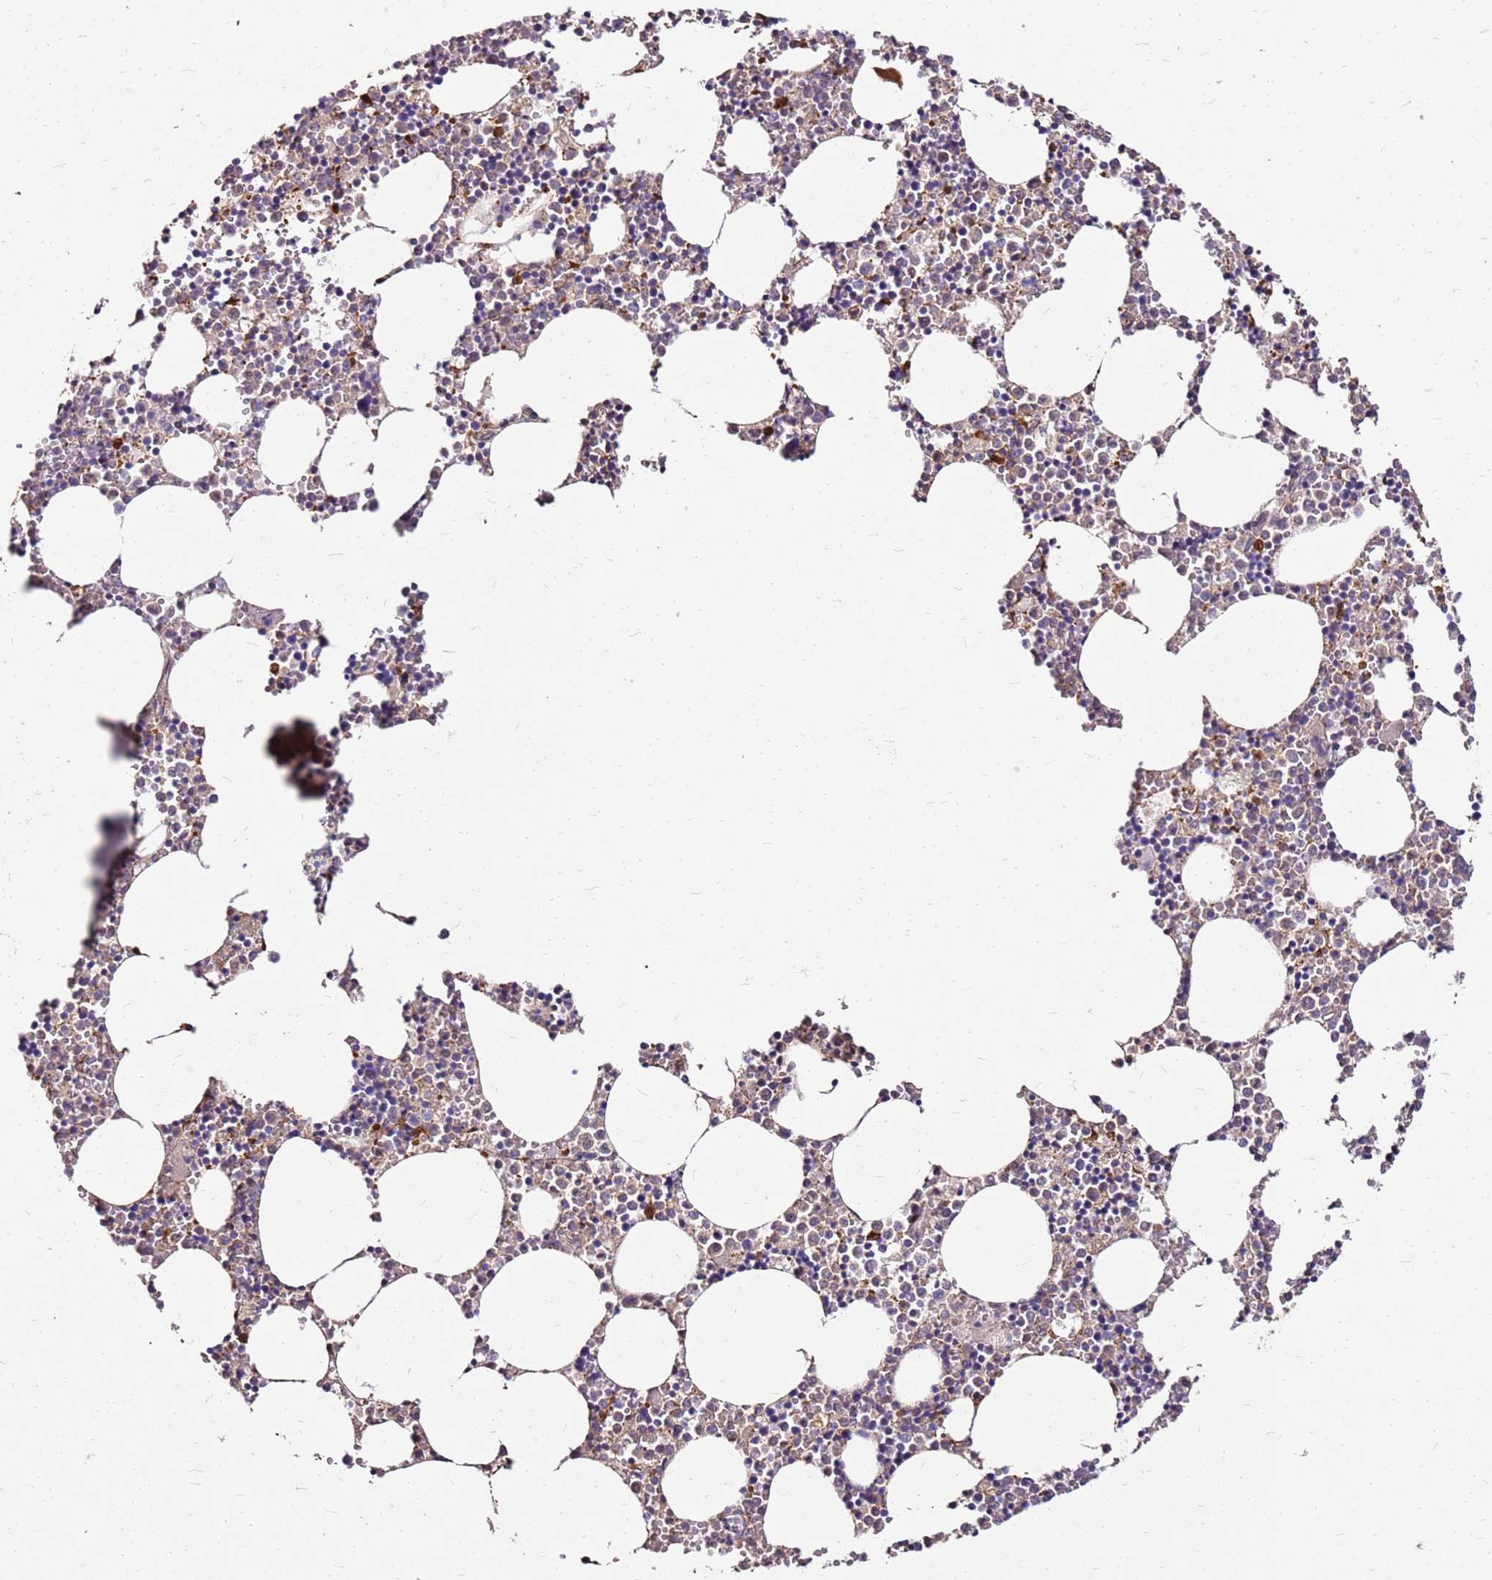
{"staining": {"intensity": "moderate", "quantity": "<25%", "location": "nuclear"}, "tissue": "bone marrow", "cell_type": "Hematopoietic cells", "image_type": "normal", "snomed": [{"axis": "morphology", "description": "Normal tissue, NOS"}, {"axis": "topography", "description": "Bone marrow"}], "caption": "There is low levels of moderate nuclear staining in hematopoietic cells of unremarkable bone marrow, as demonstrated by immunohistochemical staining (brown color).", "gene": "ALDH1A3", "patient": {"sex": "female", "age": 64}}